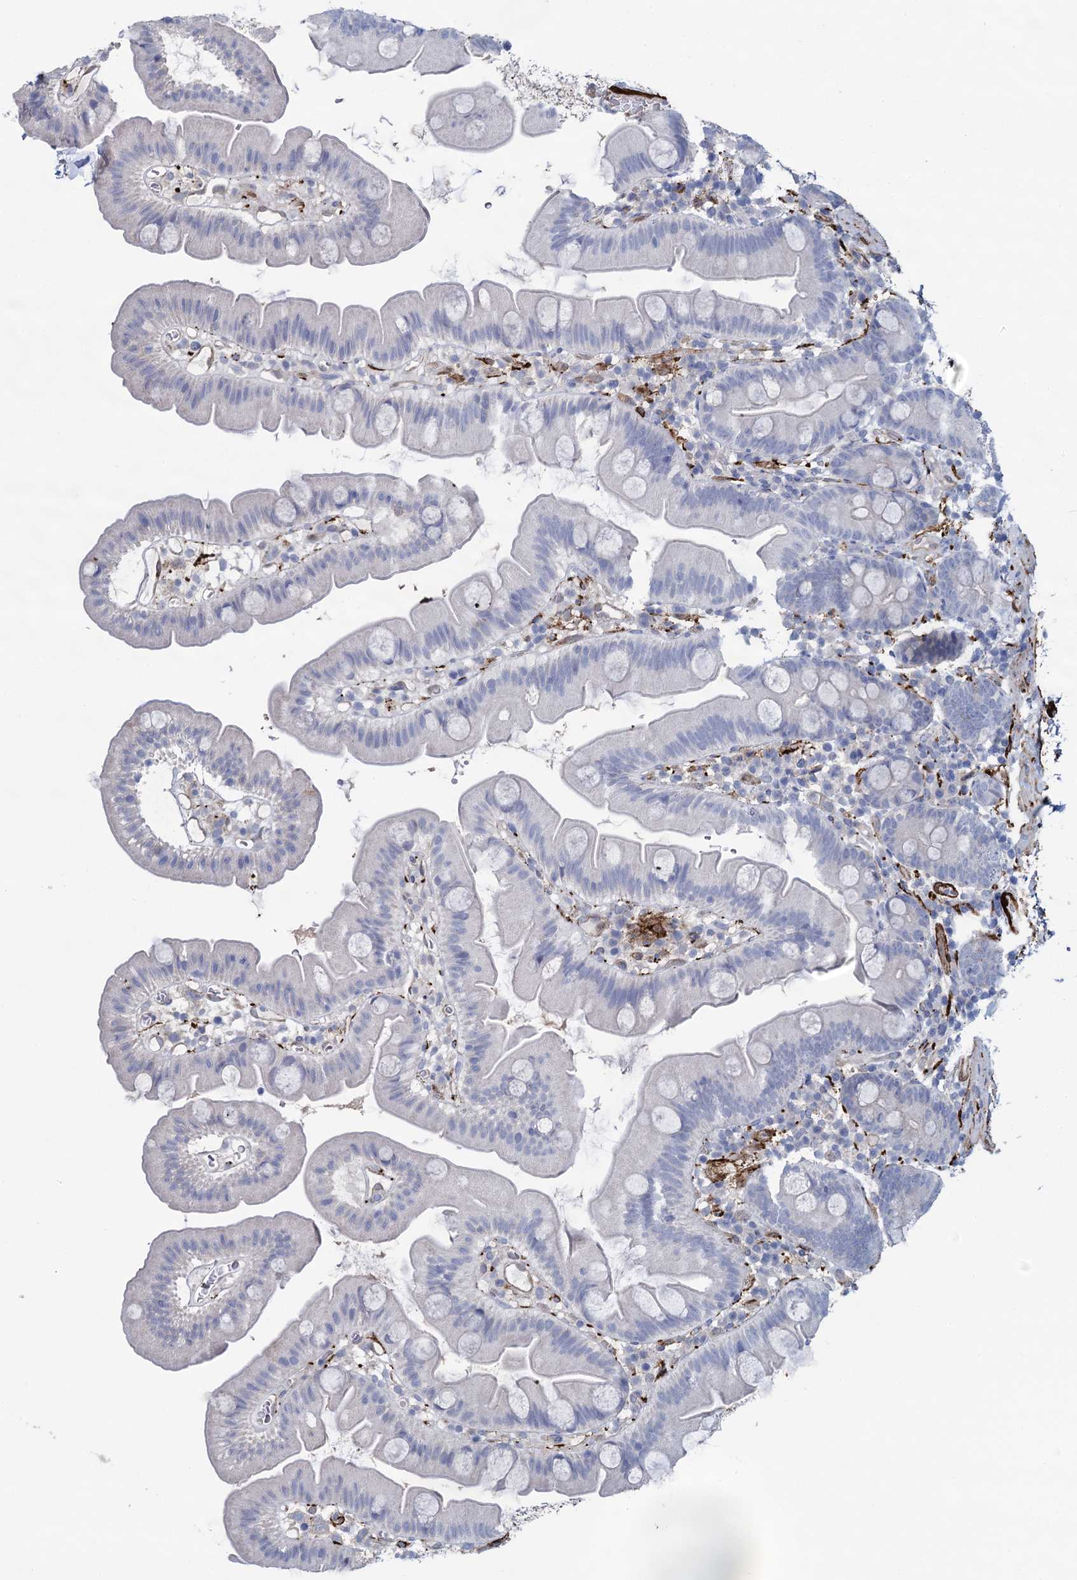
{"staining": {"intensity": "negative", "quantity": "none", "location": "none"}, "tissue": "small intestine", "cell_type": "Glandular cells", "image_type": "normal", "snomed": [{"axis": "morphology", "description": "Normal tissue, NOS"}, {"axis": "topography", "description": "Small intestine"}], "caption": "Immunohistochemical staining of normal human small intestine shows no significant staining in glandular cells.", "gene": "SNCG", "patient": {"sex": "female", "age": 68}}